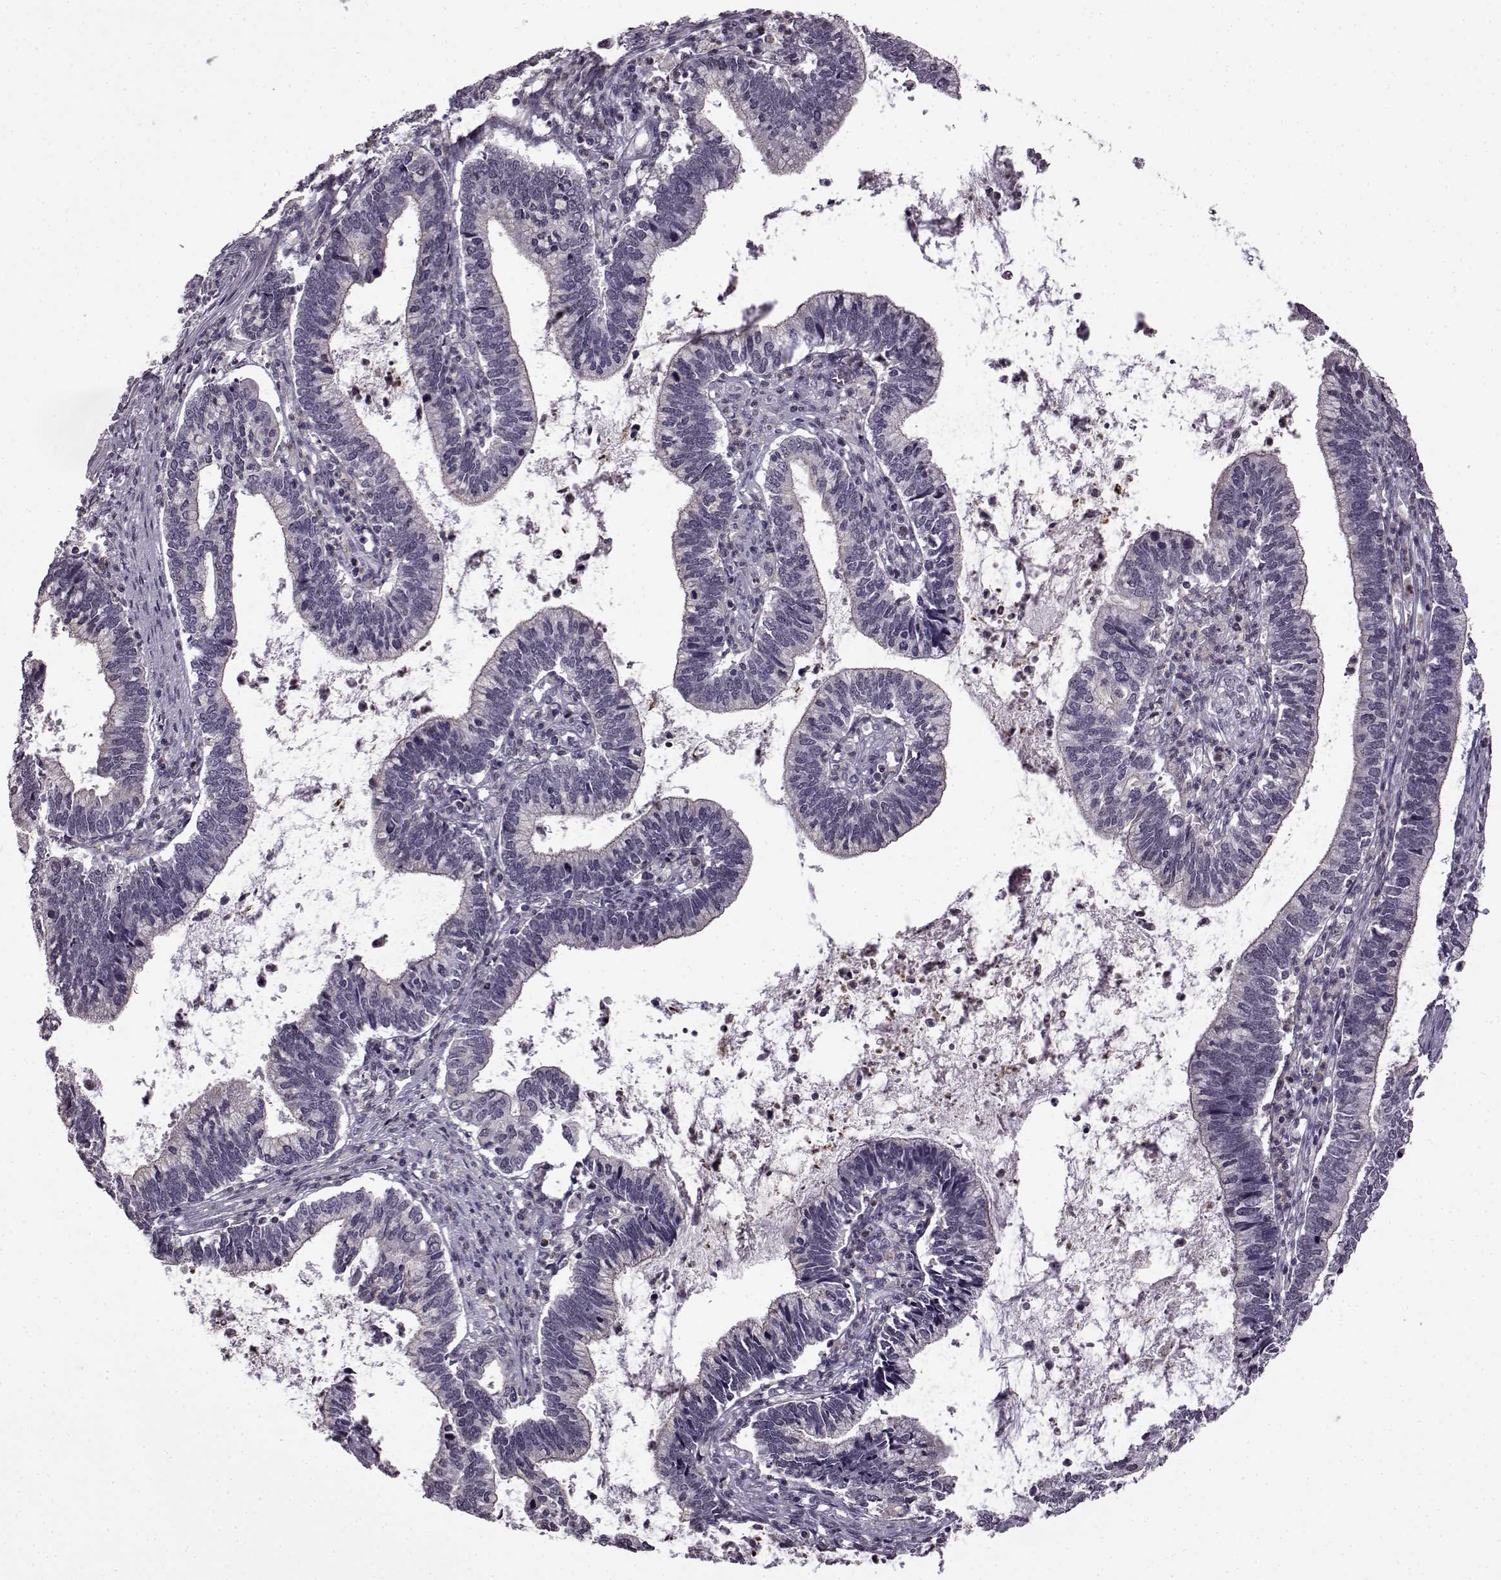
{"staining": {"intensity": "negative", "quantity": "none", "location": "none"}, "tissue": "cervical cancer", "cell_type": "Tumor cells", "image_type": "cancer", "snomed": [{"axis": "morphology", "description": "Adenocarcinoma, NOS"}, {"axis": "topography", "description": "Cervix"}], "caption": "An image of human cervical adenocarcinoma is negative for staining in tumor cells.", "gene": "SLC28A2", "patient": {"sex": "female", "age": 42}}